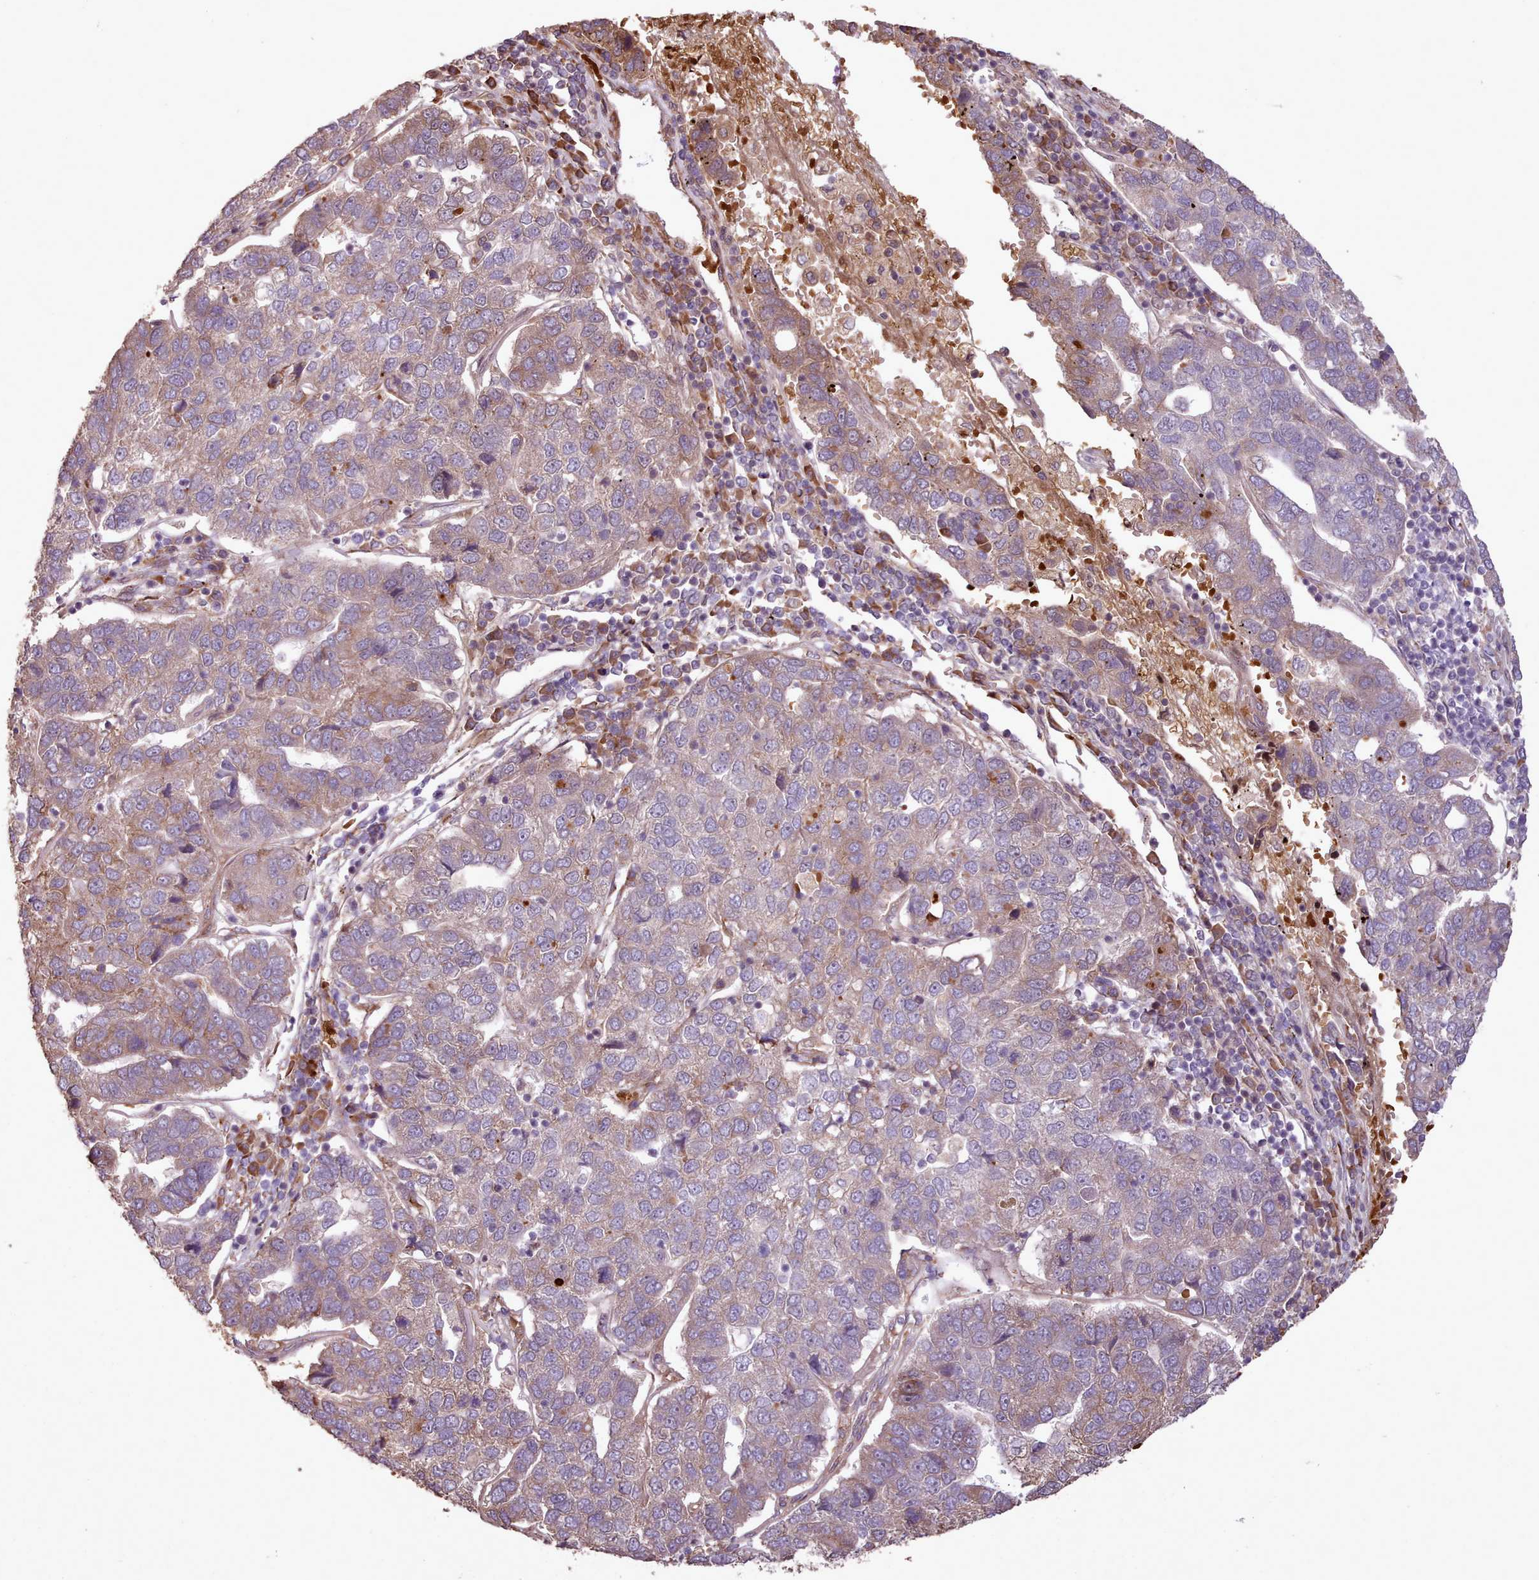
{"staining": {"intensity": "moderate", "quantity": "25%-75%", "location": "cytoplasmic/membranous"}, "tissue": "pancreatic cancer", "cell_type": "Tumor cells", "image_type": "cancer", "snomed": [{"axis": "morphology", "description": "Adenocarcinoma, NOS"}, {"axis": "topography", "description": "Pancreas"}], "caption": "IHC image of human pancreatic cancer stained for a protein (brown), which shows medium levels of moderate cytoplasmic/membranous expression in about 25%-75% of tumor cells.", "gene": "CABP1", "patient": {"sex": "female", "age": 61}}